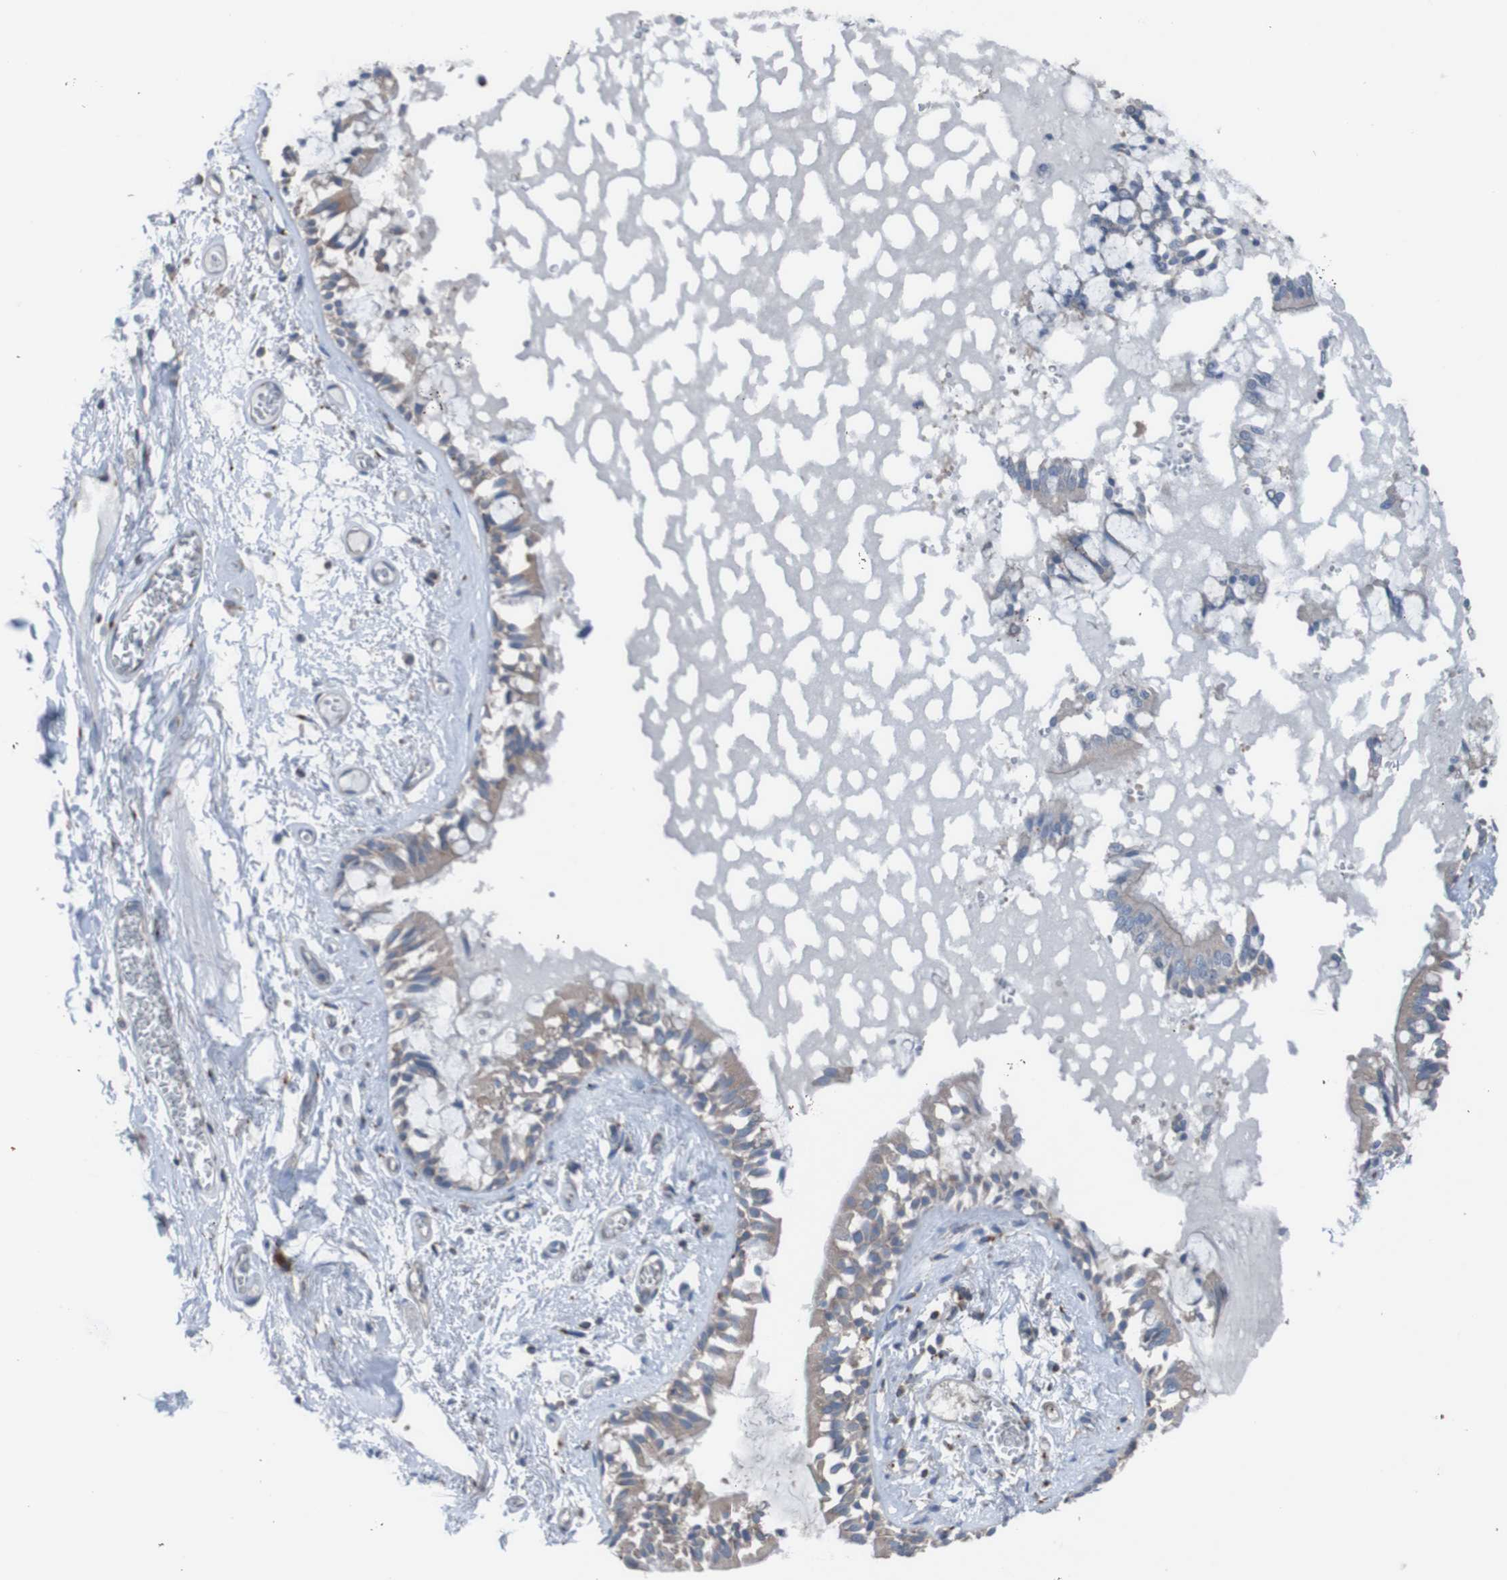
{"staining": {"intensity": "moderate", "quantity": ">75%", "location": "cytoplasmic/membranous"}, "tissue": "bronchus", "cell_type": "Respiratory epithelial cells", "image_type": "normal", "snomed": [{"axis": "morphology", "description": "Normal tissue, NOS"}, {"axis": "morphology", "description": "Inflammation, NOS"}, {"axis": "topography", "description": "Cartilage tissue"}, {"axis": "topography", "description": "Lung"}], "caption": "Bronchus stained for a protein (brown) demonstrates moderate cytoplasmic/membranous positive staining in approximately >75% of respiratory epithelial cells.", "gene": "MINAR1", "patient": {"sex": "male", "age": 71}}